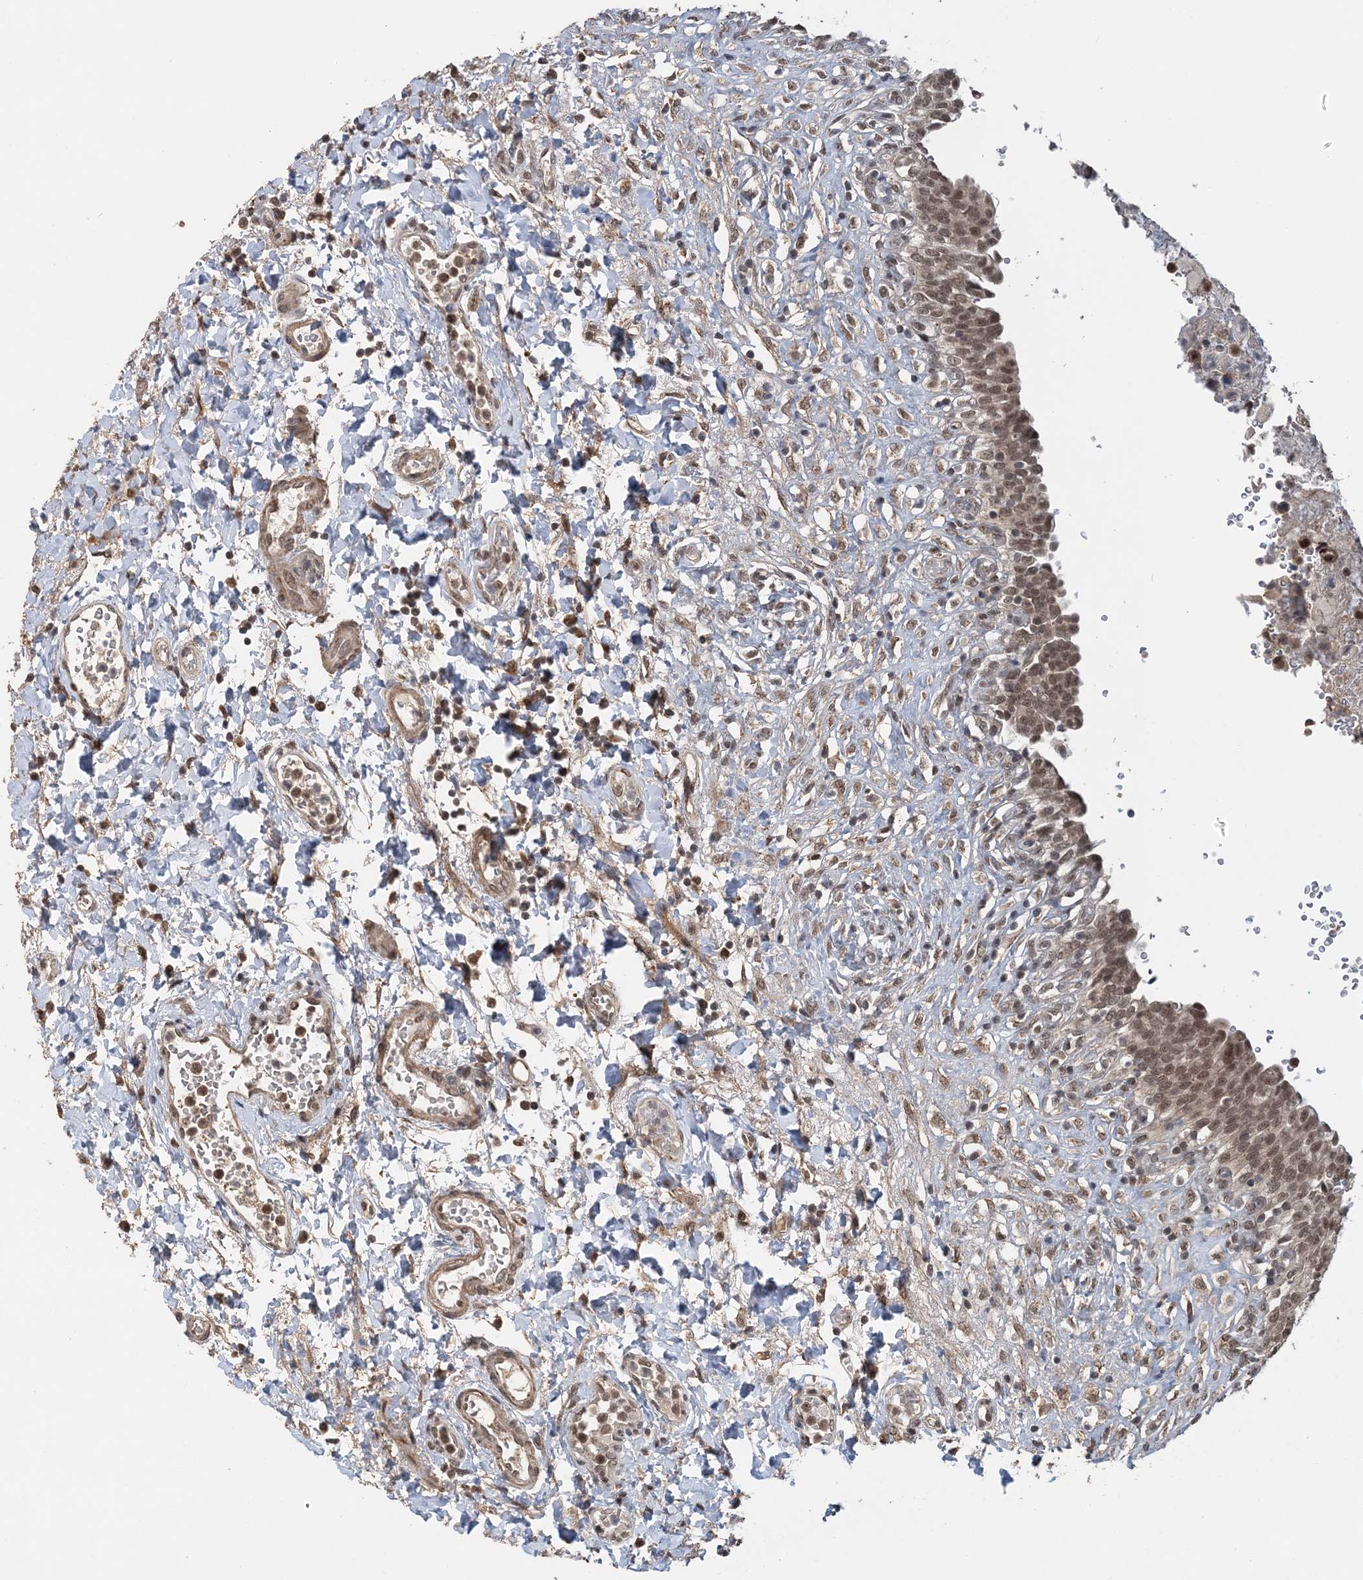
{"staining": {"intensity": "moderate", "quantity": ">75%", "location": "nuclear"}, "tissue": "urinary bladder", "cell_type": "Urothelial cells", "image_type": "normal", "snomed": [{"axis": "morphology", "description": "Urothelial carcinoma, High grade"}, {"axis": "topography", "description": "Urinary bladder"}], "caption": "Immunohistochemical staining of normal urinary bladder demonstrates >75% levels of moderate nuclear protein expression in approximately >75% of urothelial cells. (DAB (3,3'-diaminobenzidine) = brown stain, brightfield microscopy at high magnification).", "gene": "TSHZ2", "patient": {"sex": "male", "age": 46}}